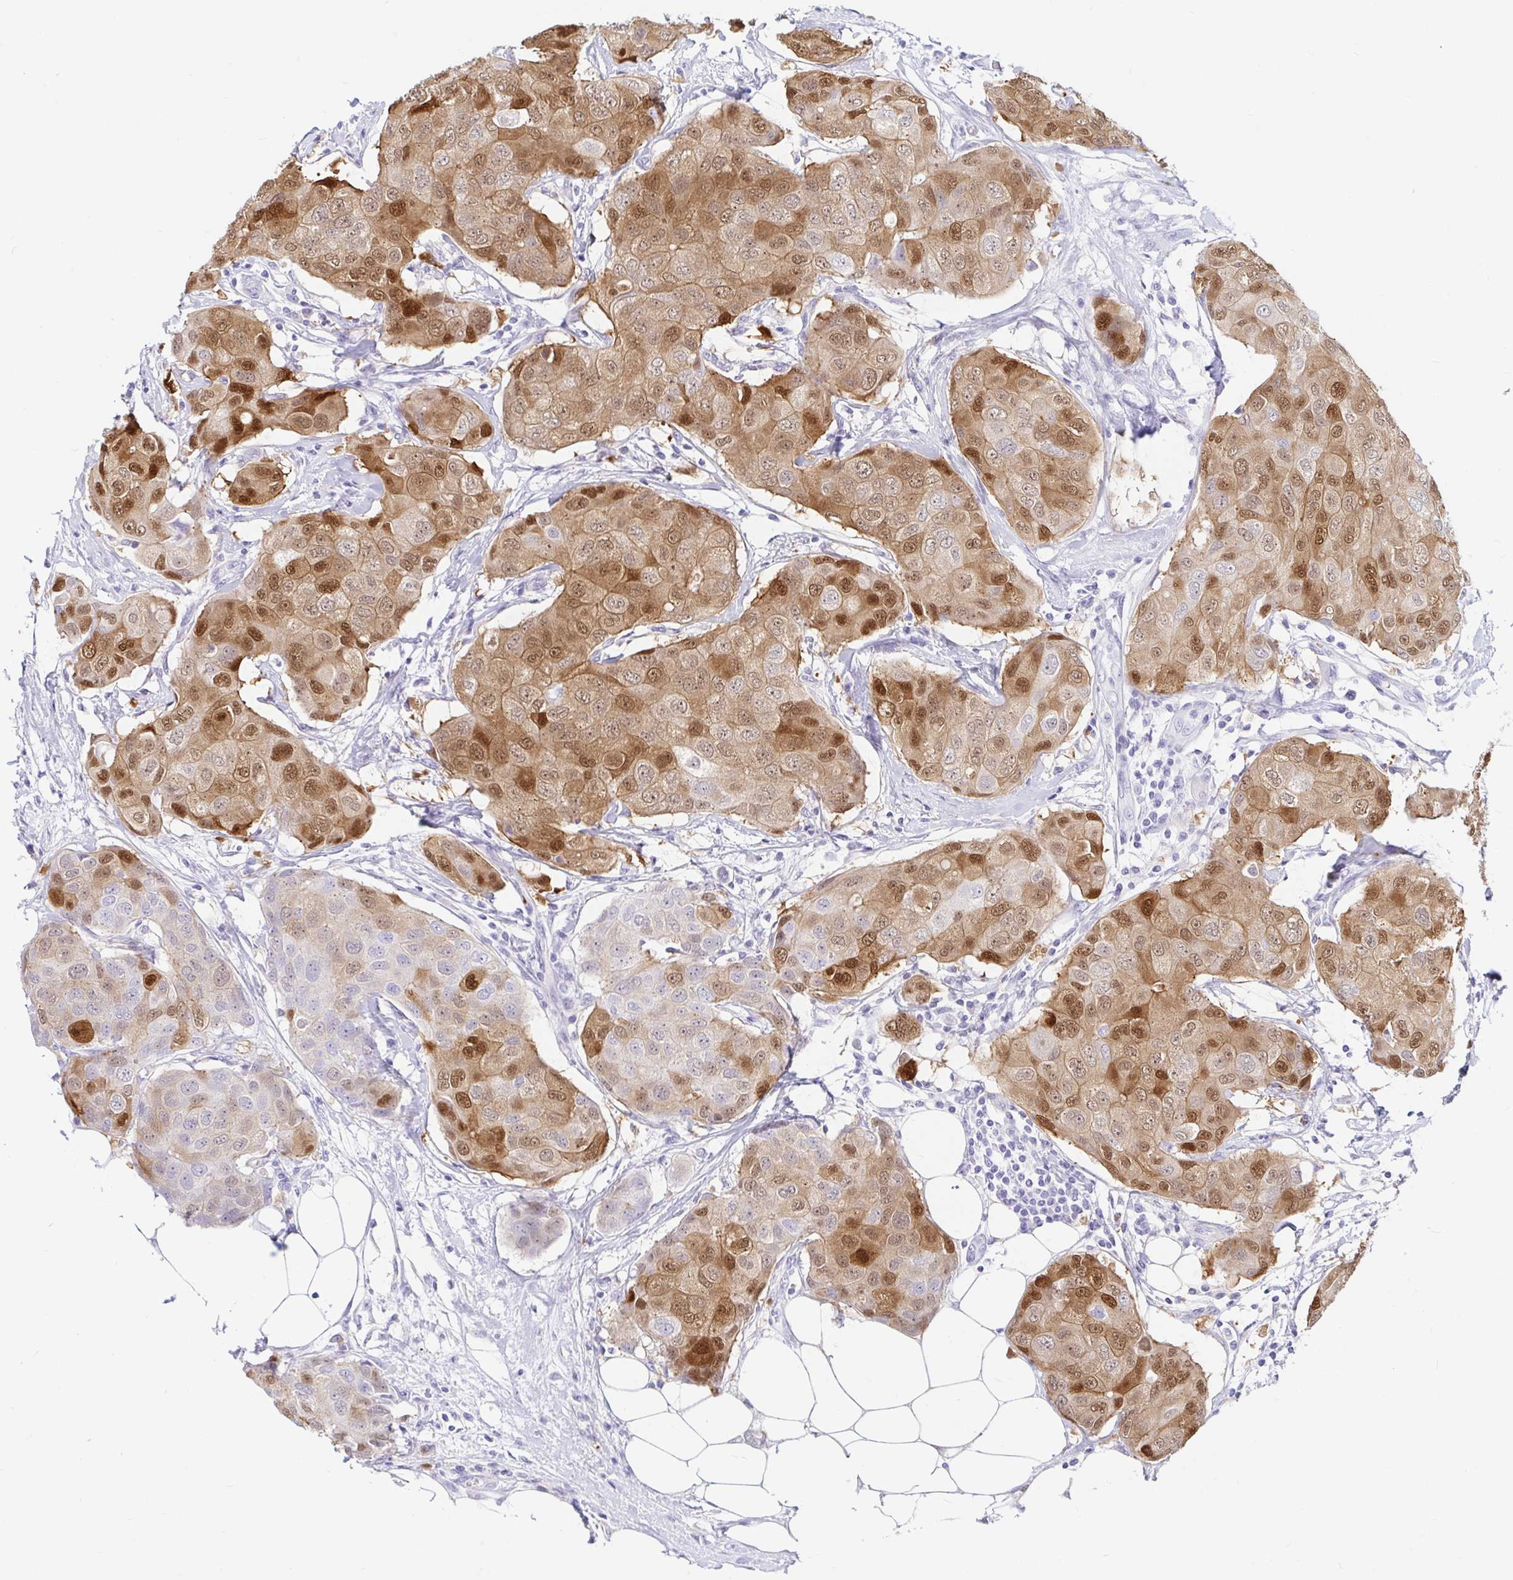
{"staining": {"intensity": "moderate", "quantity": "25%-75%", "location": "cytoplasmic/membranous,nuclear"}, "tissue": "breast cancer", "cell_type": "Tumor cells", "image_type": "cancer", "snomed": [{"axis": "morphology", "description": "Duct carcinoma"}, {"axis": "topography", "description": "Breast"}, {"axis": "topography", "description": "Lymph node"}], "caption": "An IHC histopathology image of neoplastic tissue is shown. Protein staining in brown labels moderate cytoplasmic/membranous and nuclear positivity in breast cancer within tumor cells.", "gene": "PPP1R1B", "patient": {"sex": "female", "age": 80}}